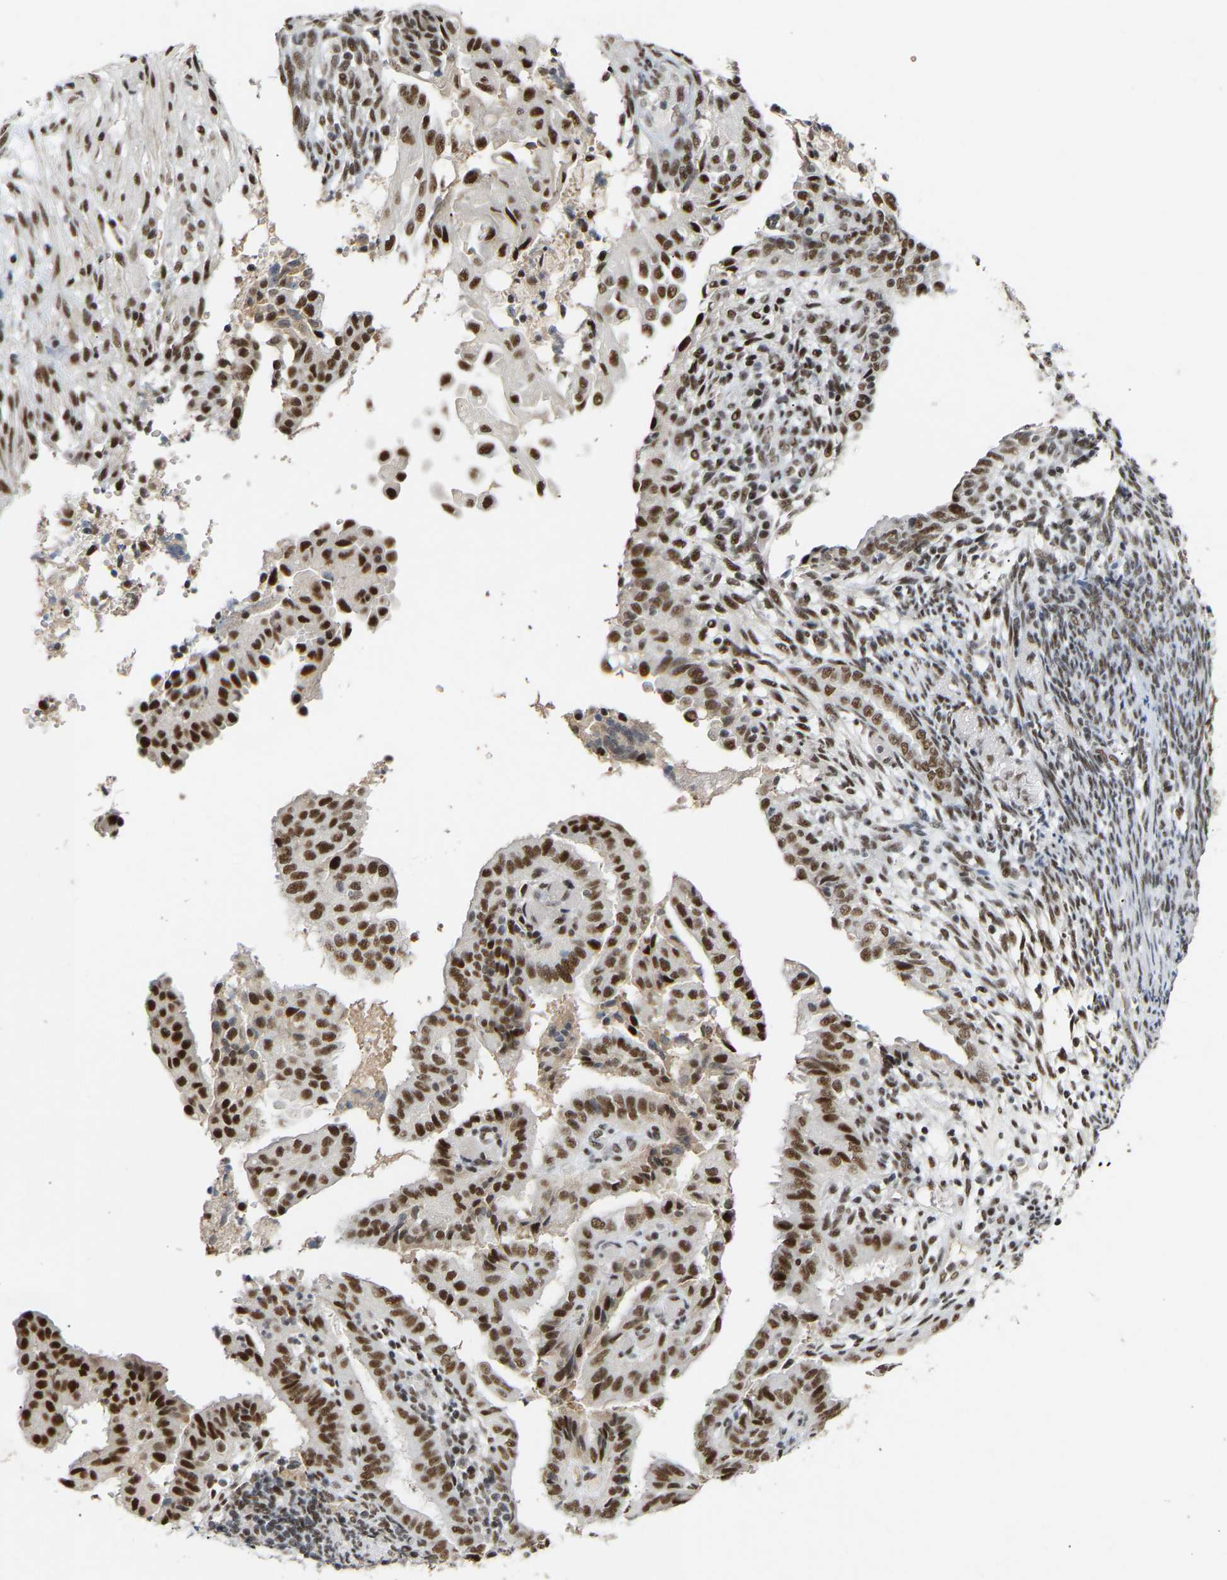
{"staining": {"intensity": "strong", "quantity": ">75%", "location": "nuclear"}, "tissue": "endometrial cancer", "cell_type": "Tumor cells", "image_type": "cancer", "snomed": [{"axis": "morphology", "description": "Adenocarcinoma, NOS"}, {"axis": "topography", "description": "Endometrium"}], "caption": "Immunohistochemistry histopathology image of human endometrial cancer stained for a protein (brown), which displays high levels of strong nuclear positivity in approximately >75% of tumor cells.", "gene": "NELFB", "patient": {"sex": "female", "age": 58}}